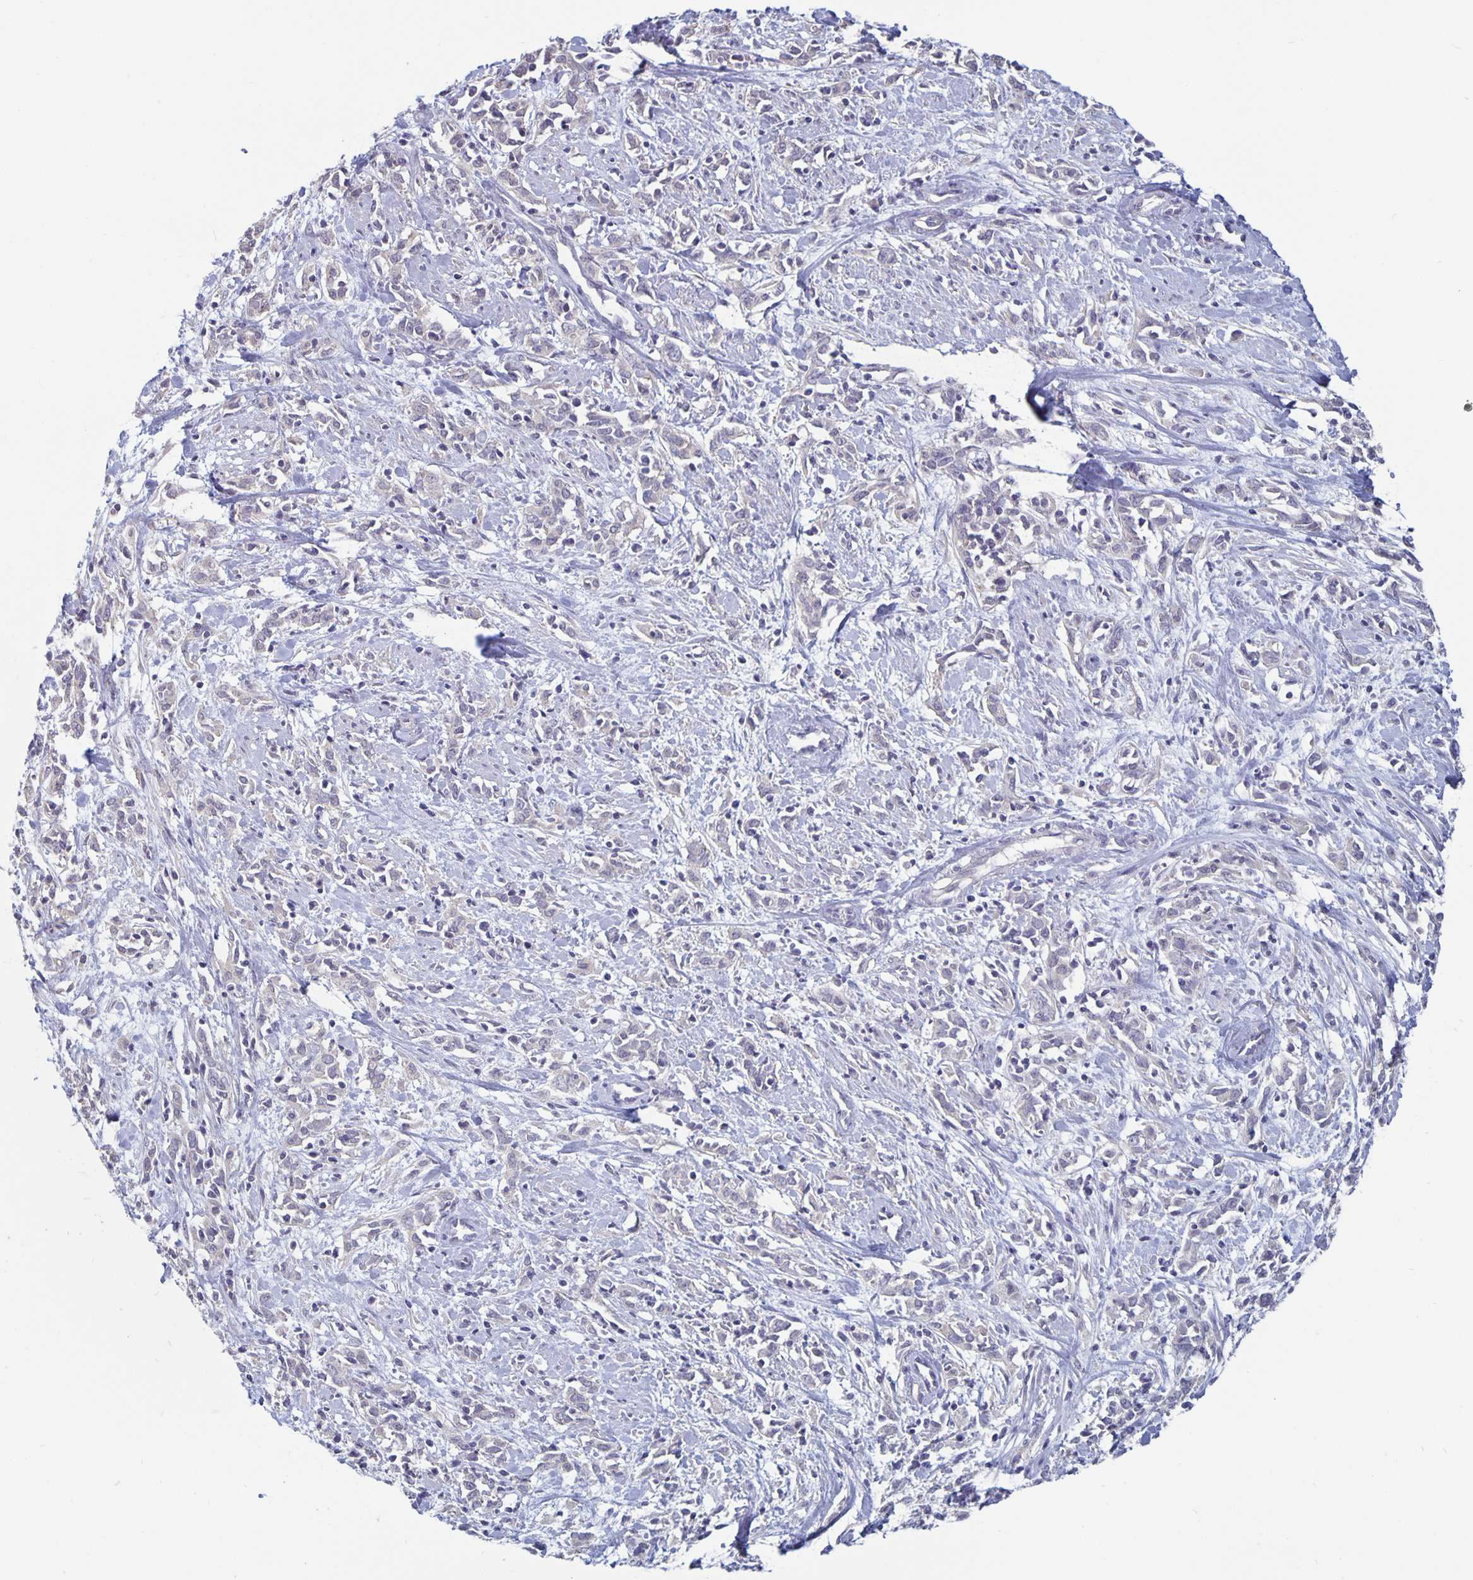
{"staining": {"intensity": "negative", "quantity": "none", "location": "none"}, "tissue": "cervical cancer", "cell_type": "Tumor cells", "image_type": "cancer", "snomed": [{"axis": "morphology", "description": "Adenocarcinoma, NOS"}, {"axis": "topography", "description": "Cervix"}], "caption": "Cervical adenocarcinoma was stained to show a protein in brown. There is no significant expression in tumor cells.", "gene": "PLCB3", "patient": {"sex": "female", "age": 40}}